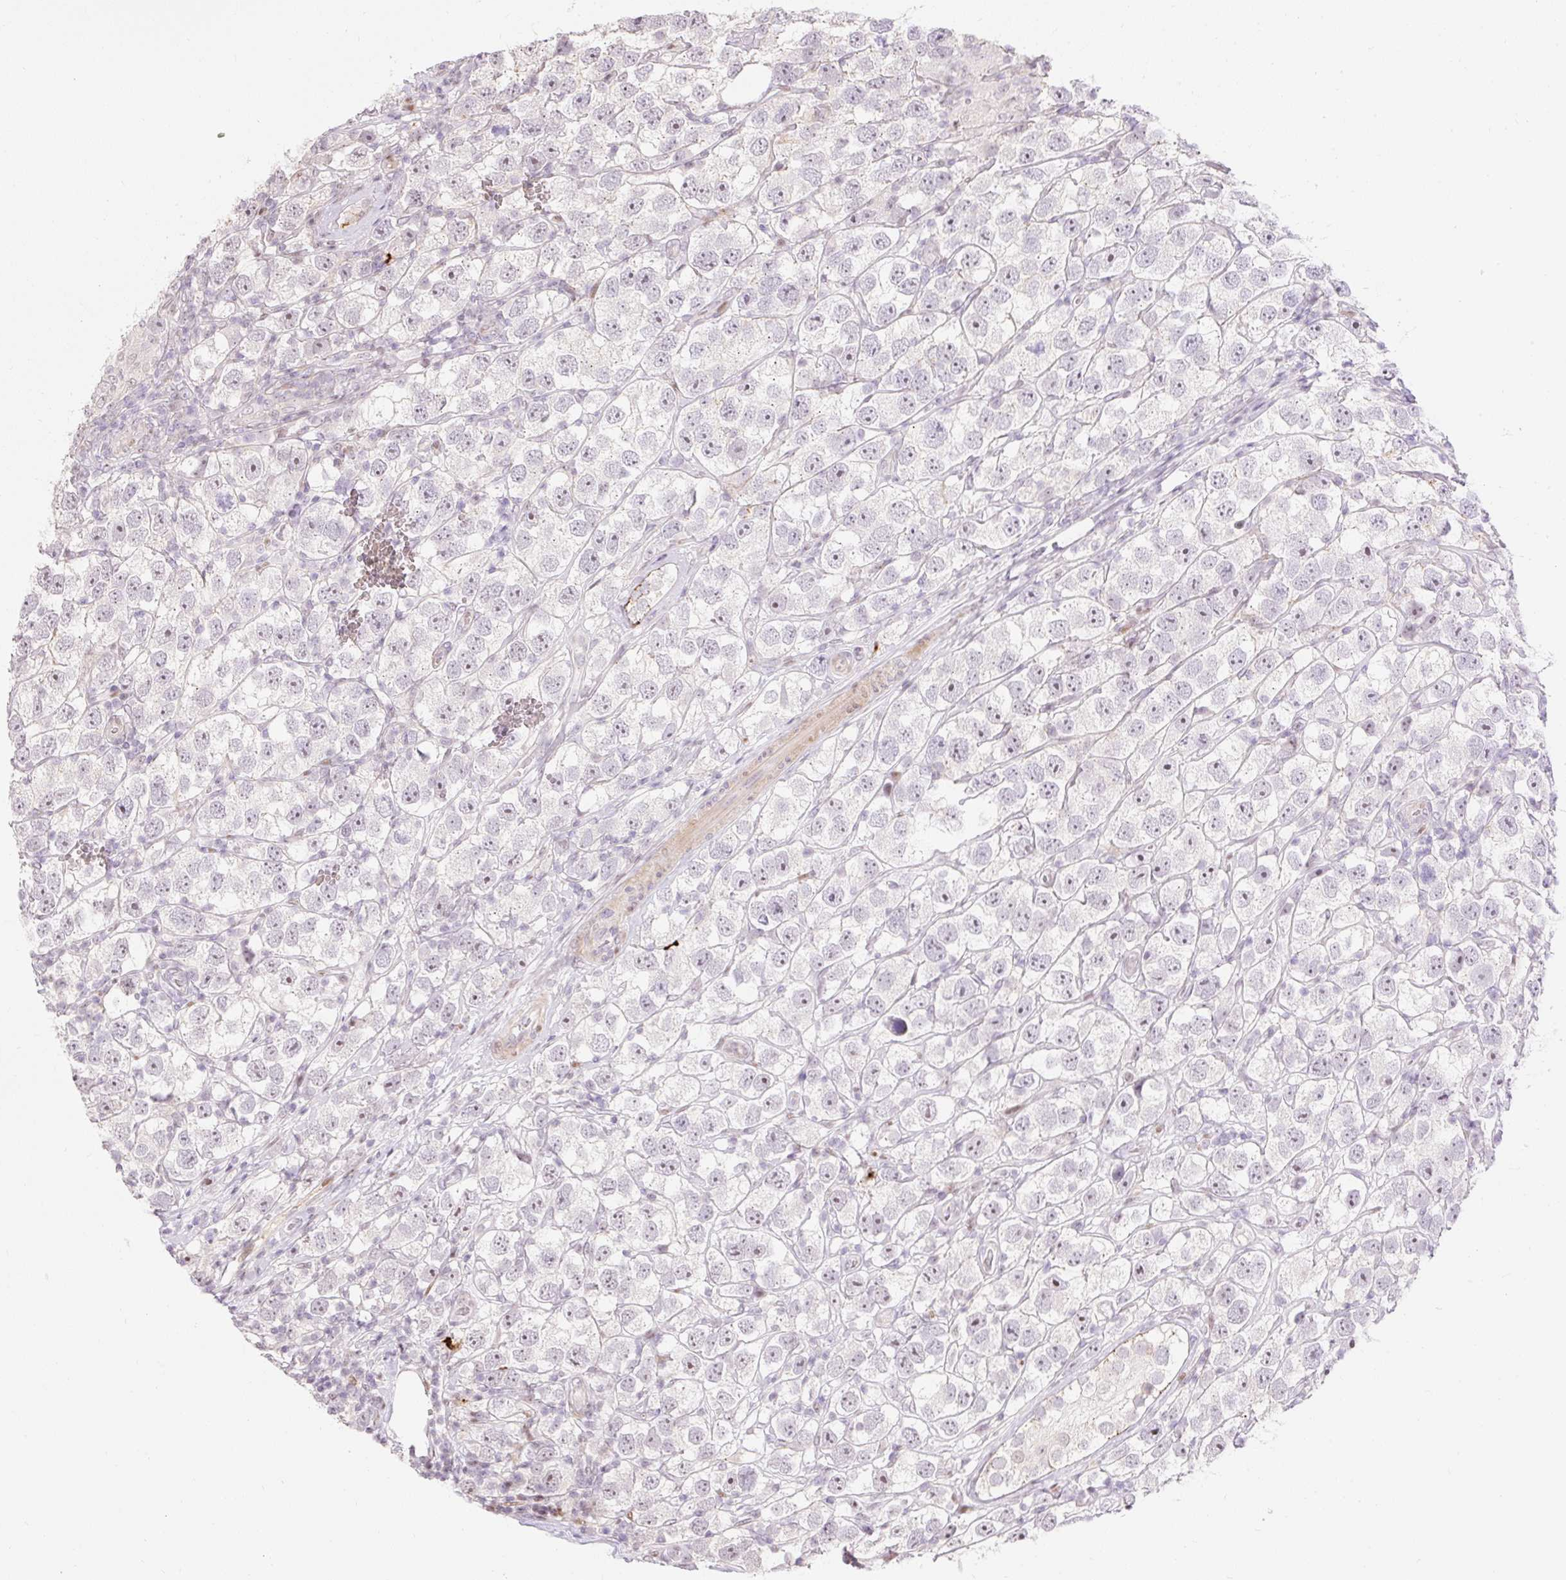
{"staining": {"intensity": "weak", "quantity": "<25%", "location": "nuclear"}, "tissue": "testis cancer", "cell_type": "Tumor cells", "image_type": "cancer", "snomed": [{"axis": "morphology", "description": "Seminoma, NOS"}, {"axis": "topography", "description": "Testis"}], "caption": "This is an IHC micrograph of testis seminoma. There is no positivity in tumor cells.", "gene": "RIPPLY3", "patient": {"sex": "male", "age": 26}}